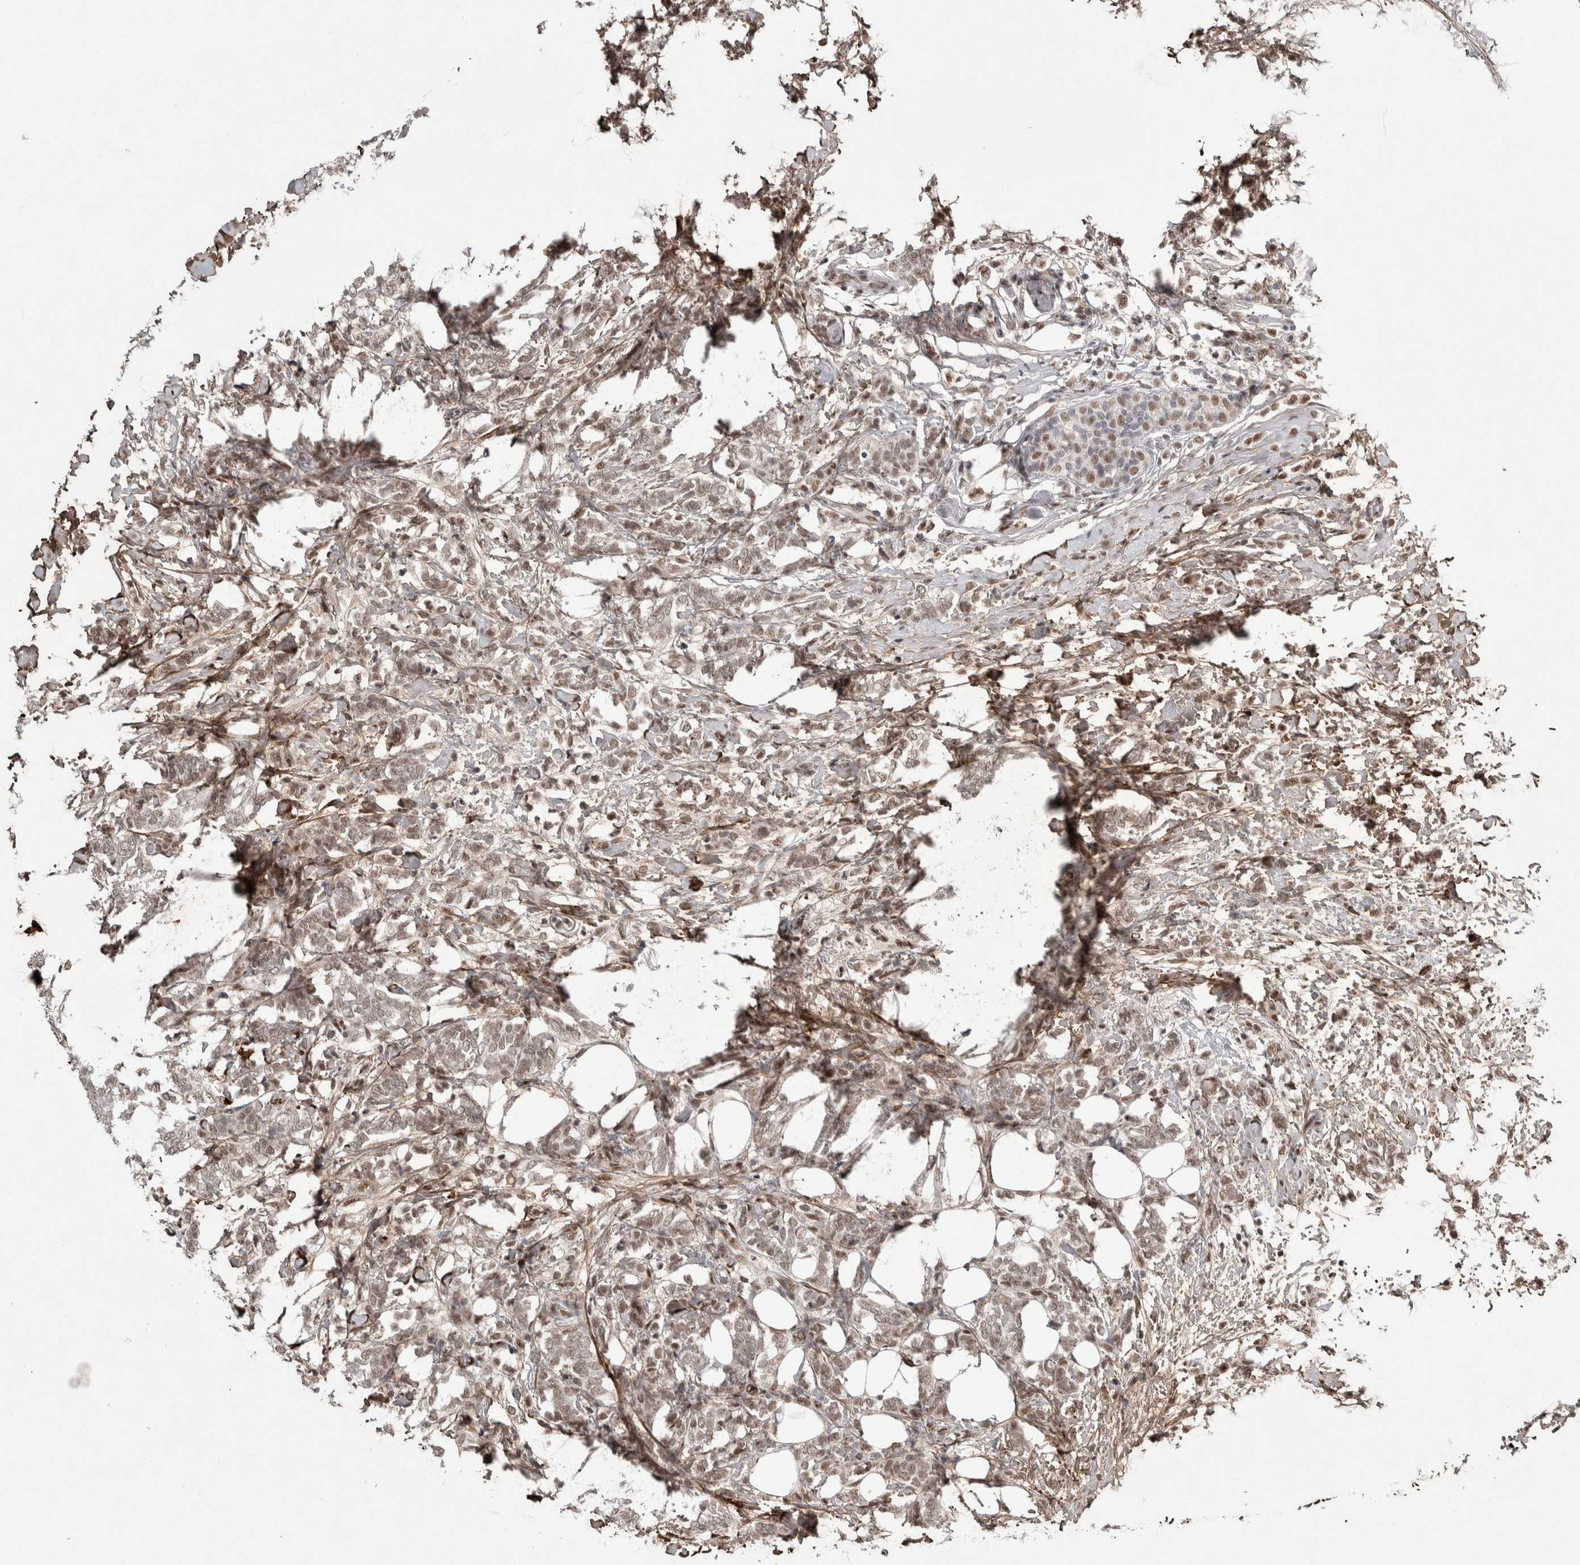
{"staining": {"intensity": "weak", "quantity": ">75%", "location": "nuclear"}, "tissue": "breast cancer", "cell_type": "Tumor cells", "image_type": "cancer", "snomed": [{"axis": "morphology", "description": "Lobular carcinoma"}, {"axis": "topography", "description": "Breast"}], "caption": "This histopathology image demonstrates breast cancer (lobular carcinoma) stained with IHC to label a protein in brown. The nuclear of tumor cells show weak positivity for the protein. Nuclei are counter-stained blue.", "gene": "ASPN", "patient": {"sex": "female", "age": 50}}